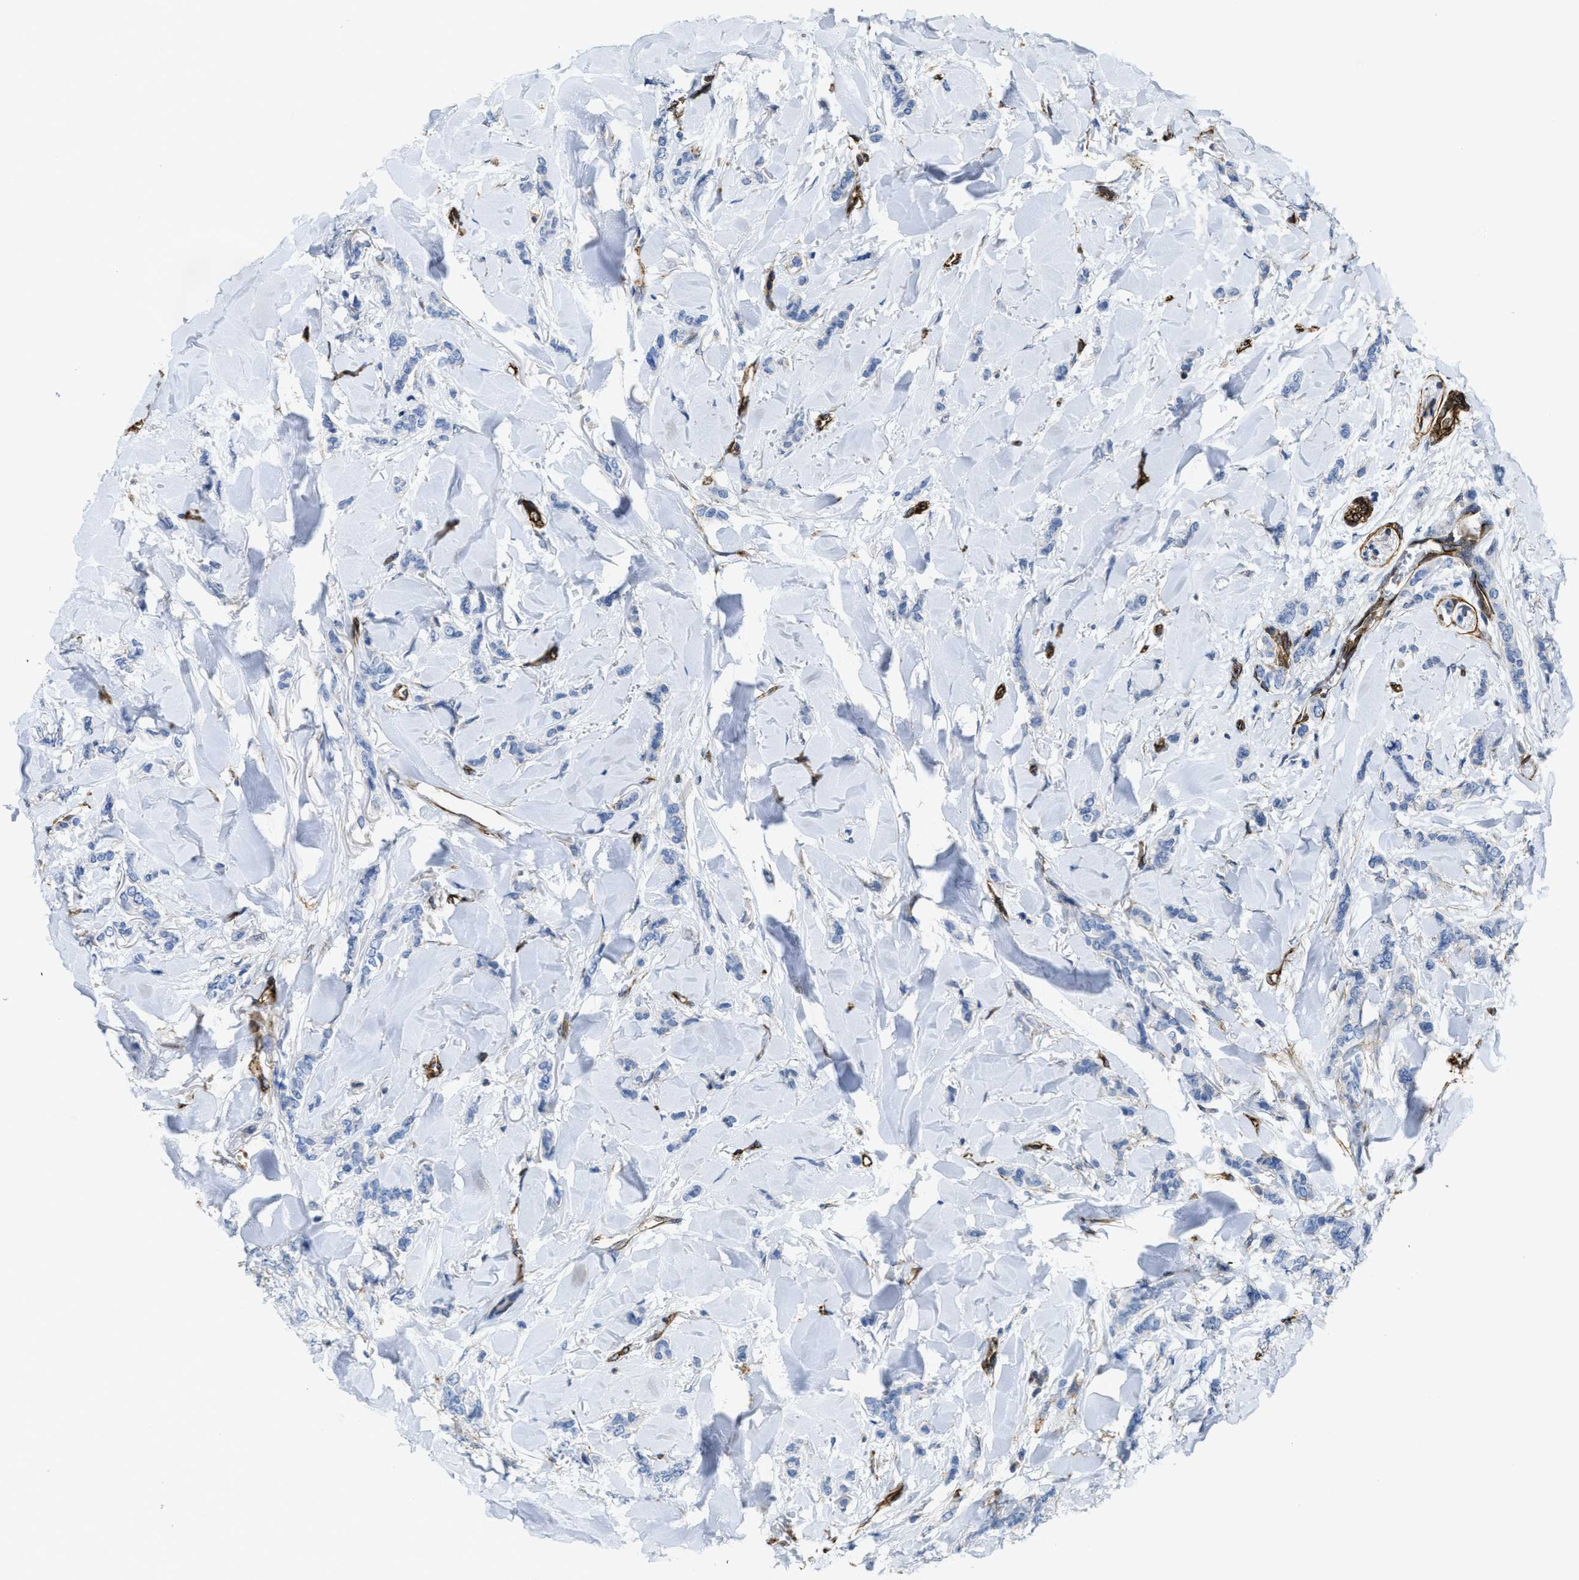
{"staining": {"intensity": "negative", "quantity": "none", "location": "none"}, "tissue": "breast cancer", "cell_type": "Tumor cells", "image_type": "cancer", "snomed": [{"axis": "morphology", "description": "Lobular carcinoma"}, {"axis": "topography", "description": "Skin"}, {"axis": "topography", "description": "Breast"}], "caption": "This histopathology image is of lobular carcinoma (breast) stained with IHC to label a protein in brown with the nuclei are counter-stained blue. There is no positivity in tumor cells.", "gene": "NAB1", "patient": {"sex": "female", "age": 46}}